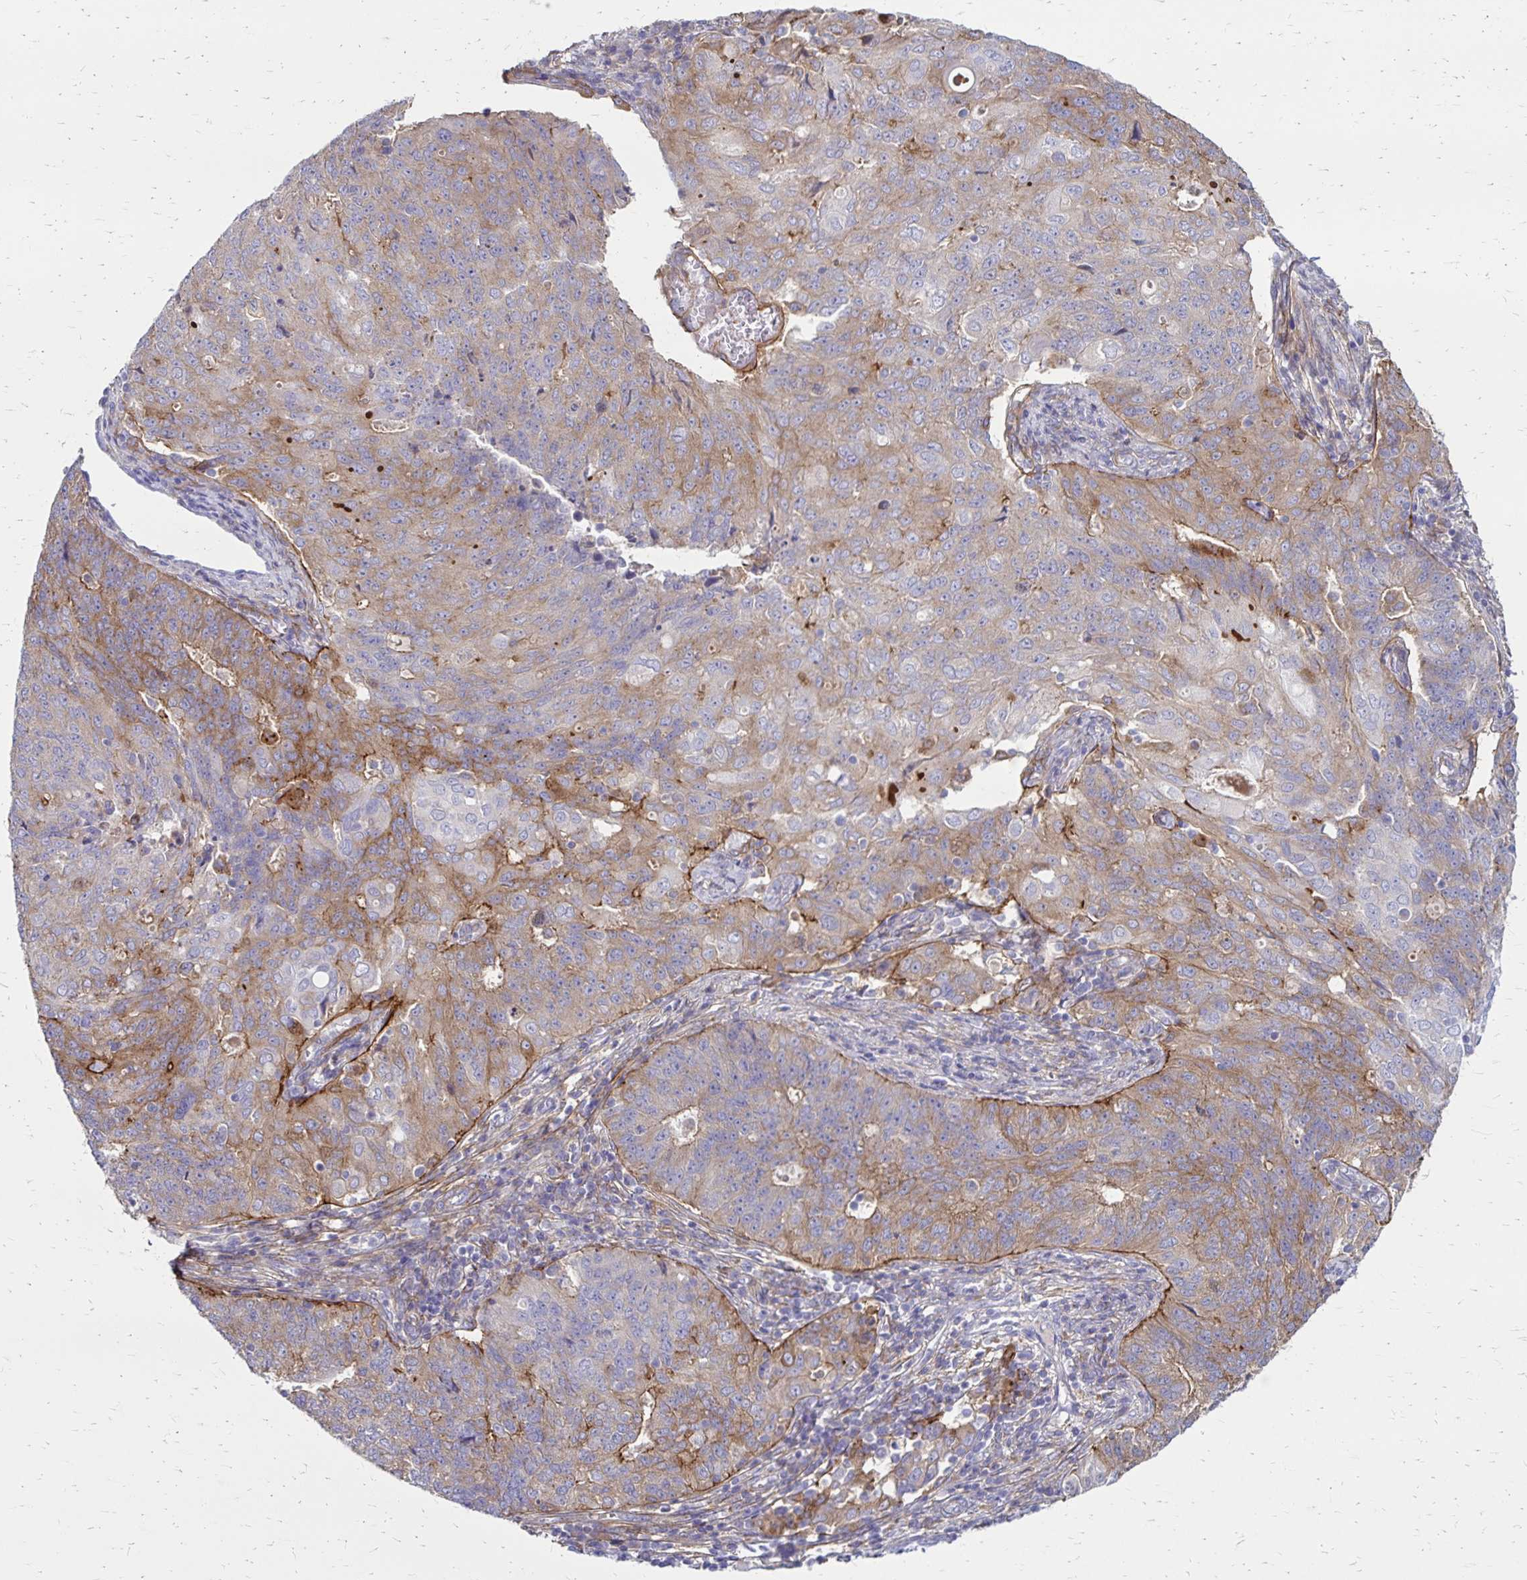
{"staining": {"intensity": "weak", "quantity": "25%-75%", "location": "cytoplasmic/membranous"}, "tissue": "endometrial cancer", "cell_type": "Tumor cells", "image_type": "cancer", "snomed": [{"axis": "morphology", "description": "Adenocarcinoma, NOS"}, {"axis": "topography", "description": "Endometrium"}], "caption": "This is a histology image of immunohistochemistry staining of adenocarcinoma (endometrial), which shows weak expression in the cytoplasmic/membranous of tumor cells.", "gene": "TNS3", "patient": {"sex": "female", "age": 43}}